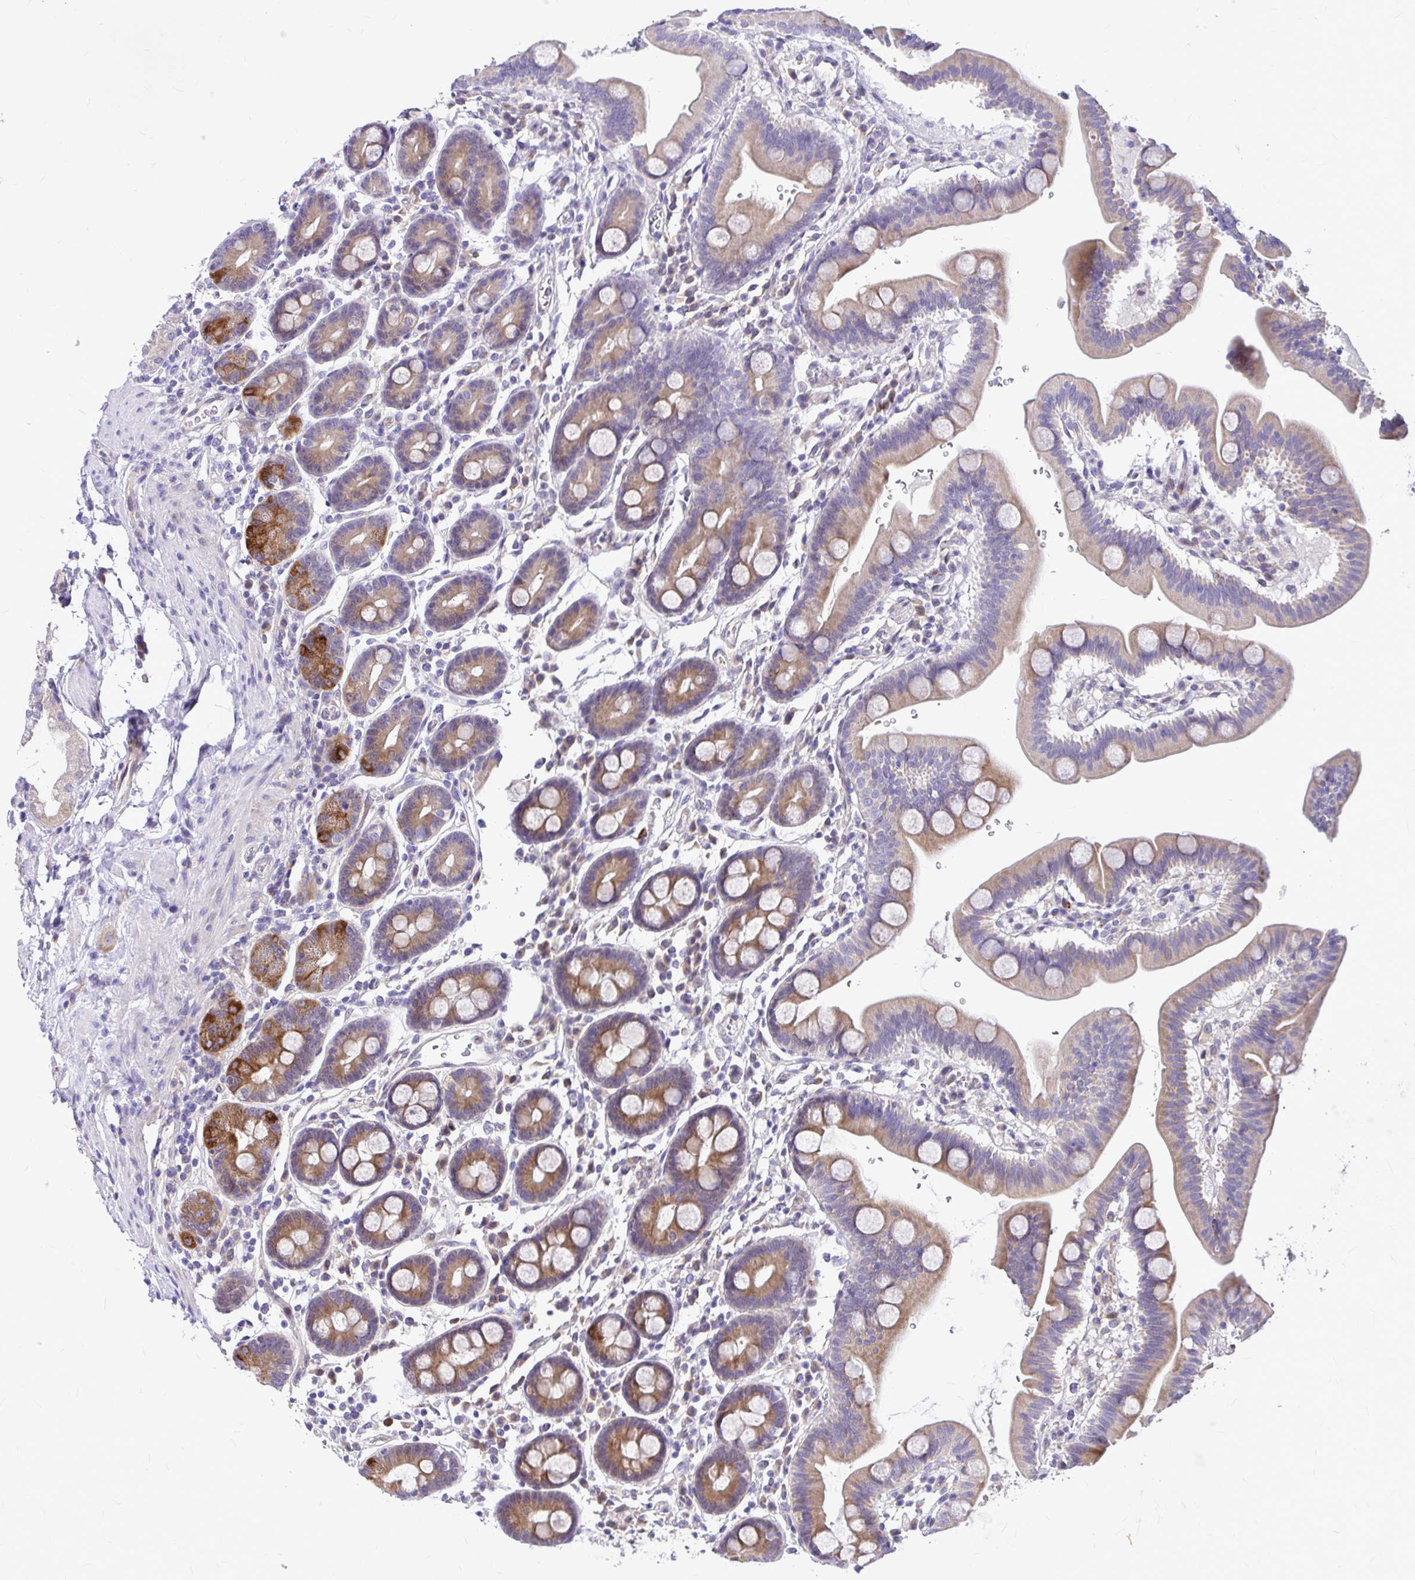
{"staining": {"intensity": "strong", "quantity": "<25%", "location": "cytoplasmic/membranous"}, "tissue": "duodenum", "cell_type": "Glandular cells", "image_type": "normal", "snomed": [{"axis": "morphology", "description": "Normal tissue, NOS"}, {"axis": "topography", "description": "Duodenum"}], "caption": "Duodenum stained for a protein (brown) reveals strong cytoplasmic/membranous positive staining in about <25% of glandular cells.", "gene": "GABBR2", "patient": {"sex": "male", "age": 59}}